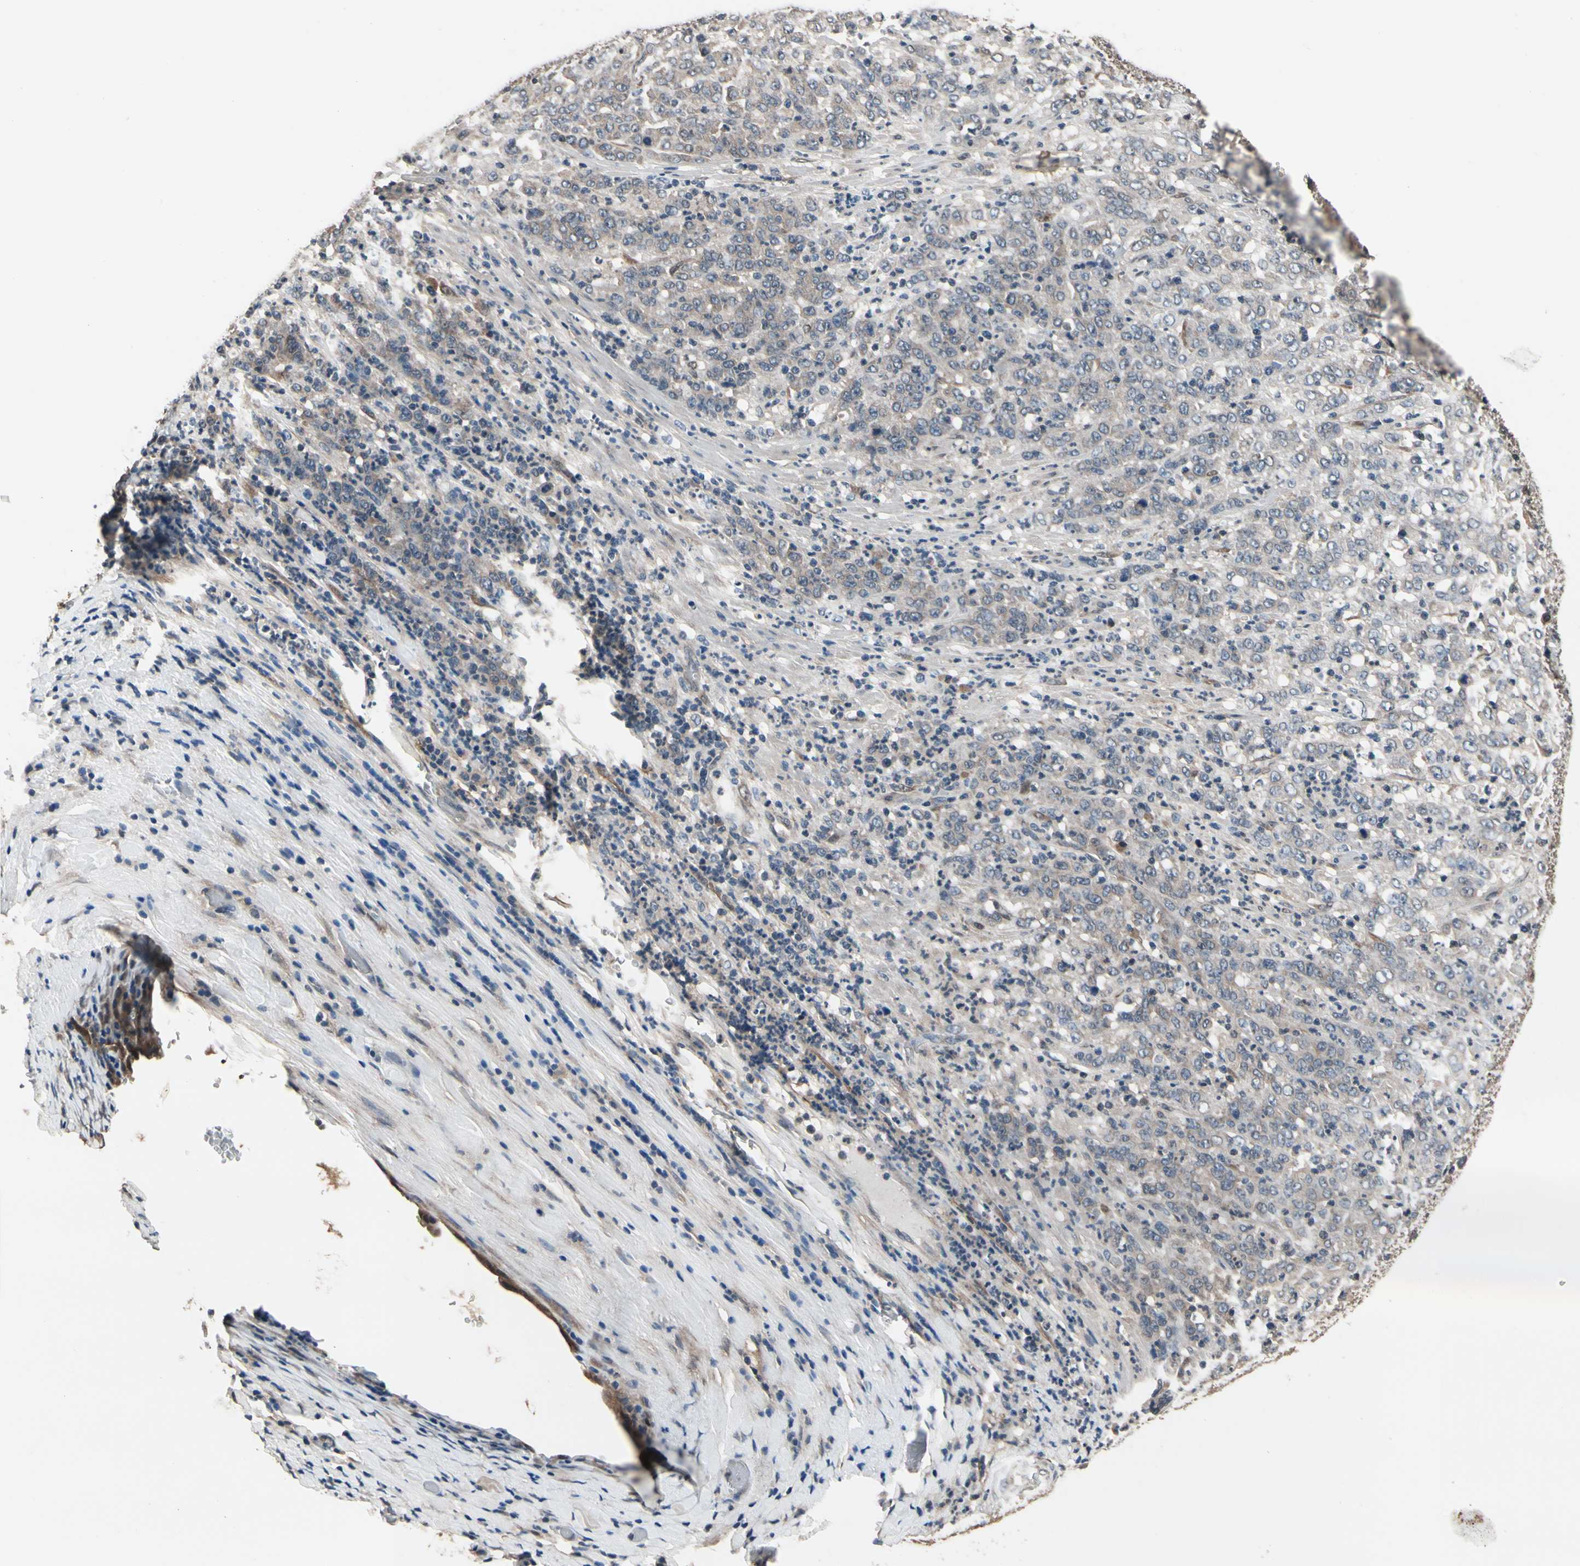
{"staining": {"intensity": "weak", "quantity": ">75%", "location": "cytoplasmic/membranous"}, "tissue": "stomach cancer", "cell_type": "Tumor cells", "image_type": "cancer", "snomed": [{"axis": "morphology", "description": "Adenocarcinoma, NOS"}, {"axis": "topography", "description": "Stomach, lower"}], "caption": "Weak cytoplasmic/membranous staining for a protein is present in about >75% of tumor cells of stomach cancer using immunohistochemistry (IHC).", "gene": "PRDX6", "patient": {"sex": "female", "age": 71}}